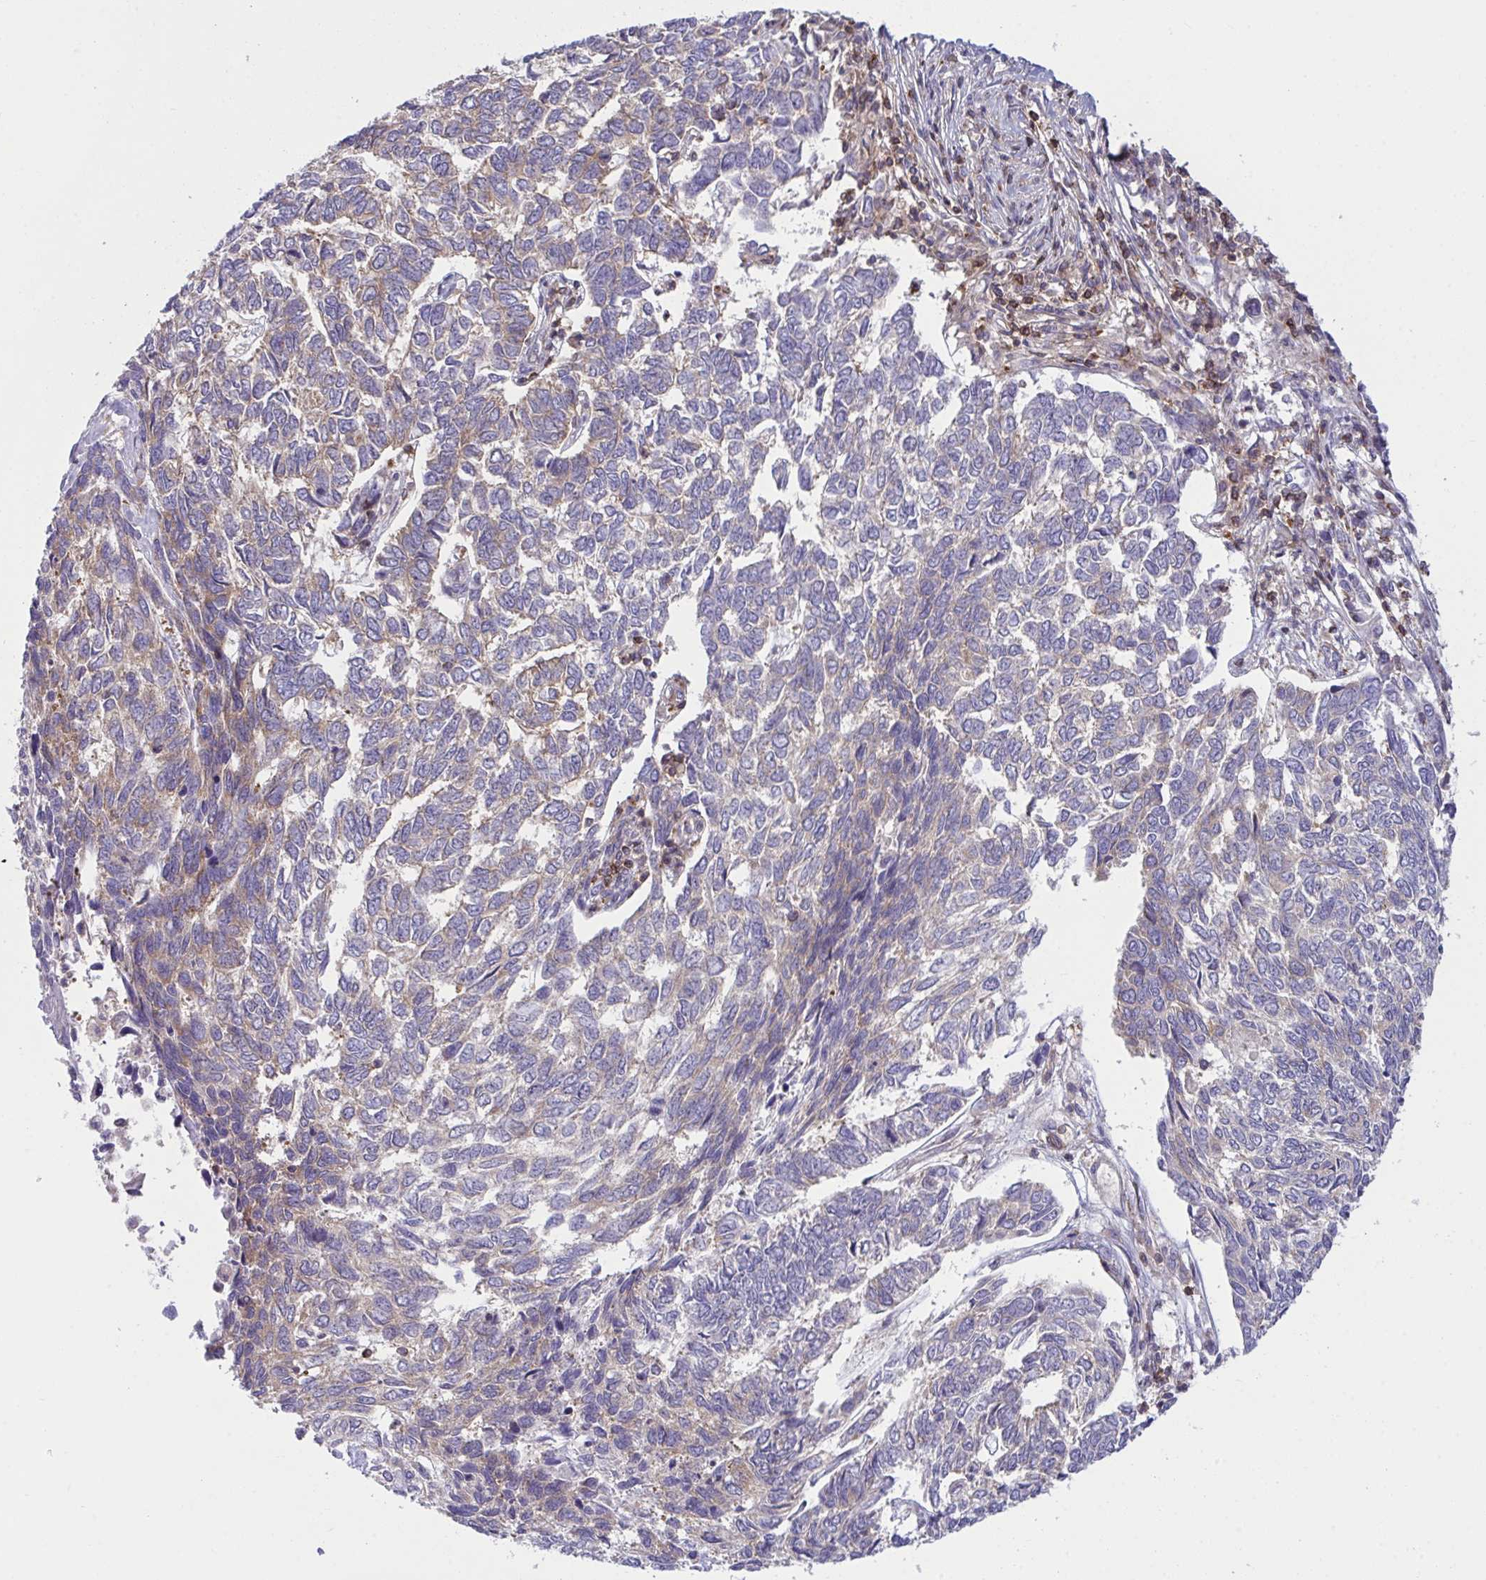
{"staining": {"intensity": "weak", "quantity": "25%-75%", "location": "cytoplasmic/membranous"}, "tissue": "skin cancer", "cell_type": "Tumor cells", "image_type": "cancer", "snomed": [{"axis": "morphology", "description": "Basal cell carcinoma"}, {"axis": "topography", "description": "Skin"}], "caption": "Human skin cancer (basal cell carcinoma) stained with a protein marker demonstrates weak staining in tumor cells.", "gene": "TSC22D3", "patient": {"sex": "female", "age": 65}}